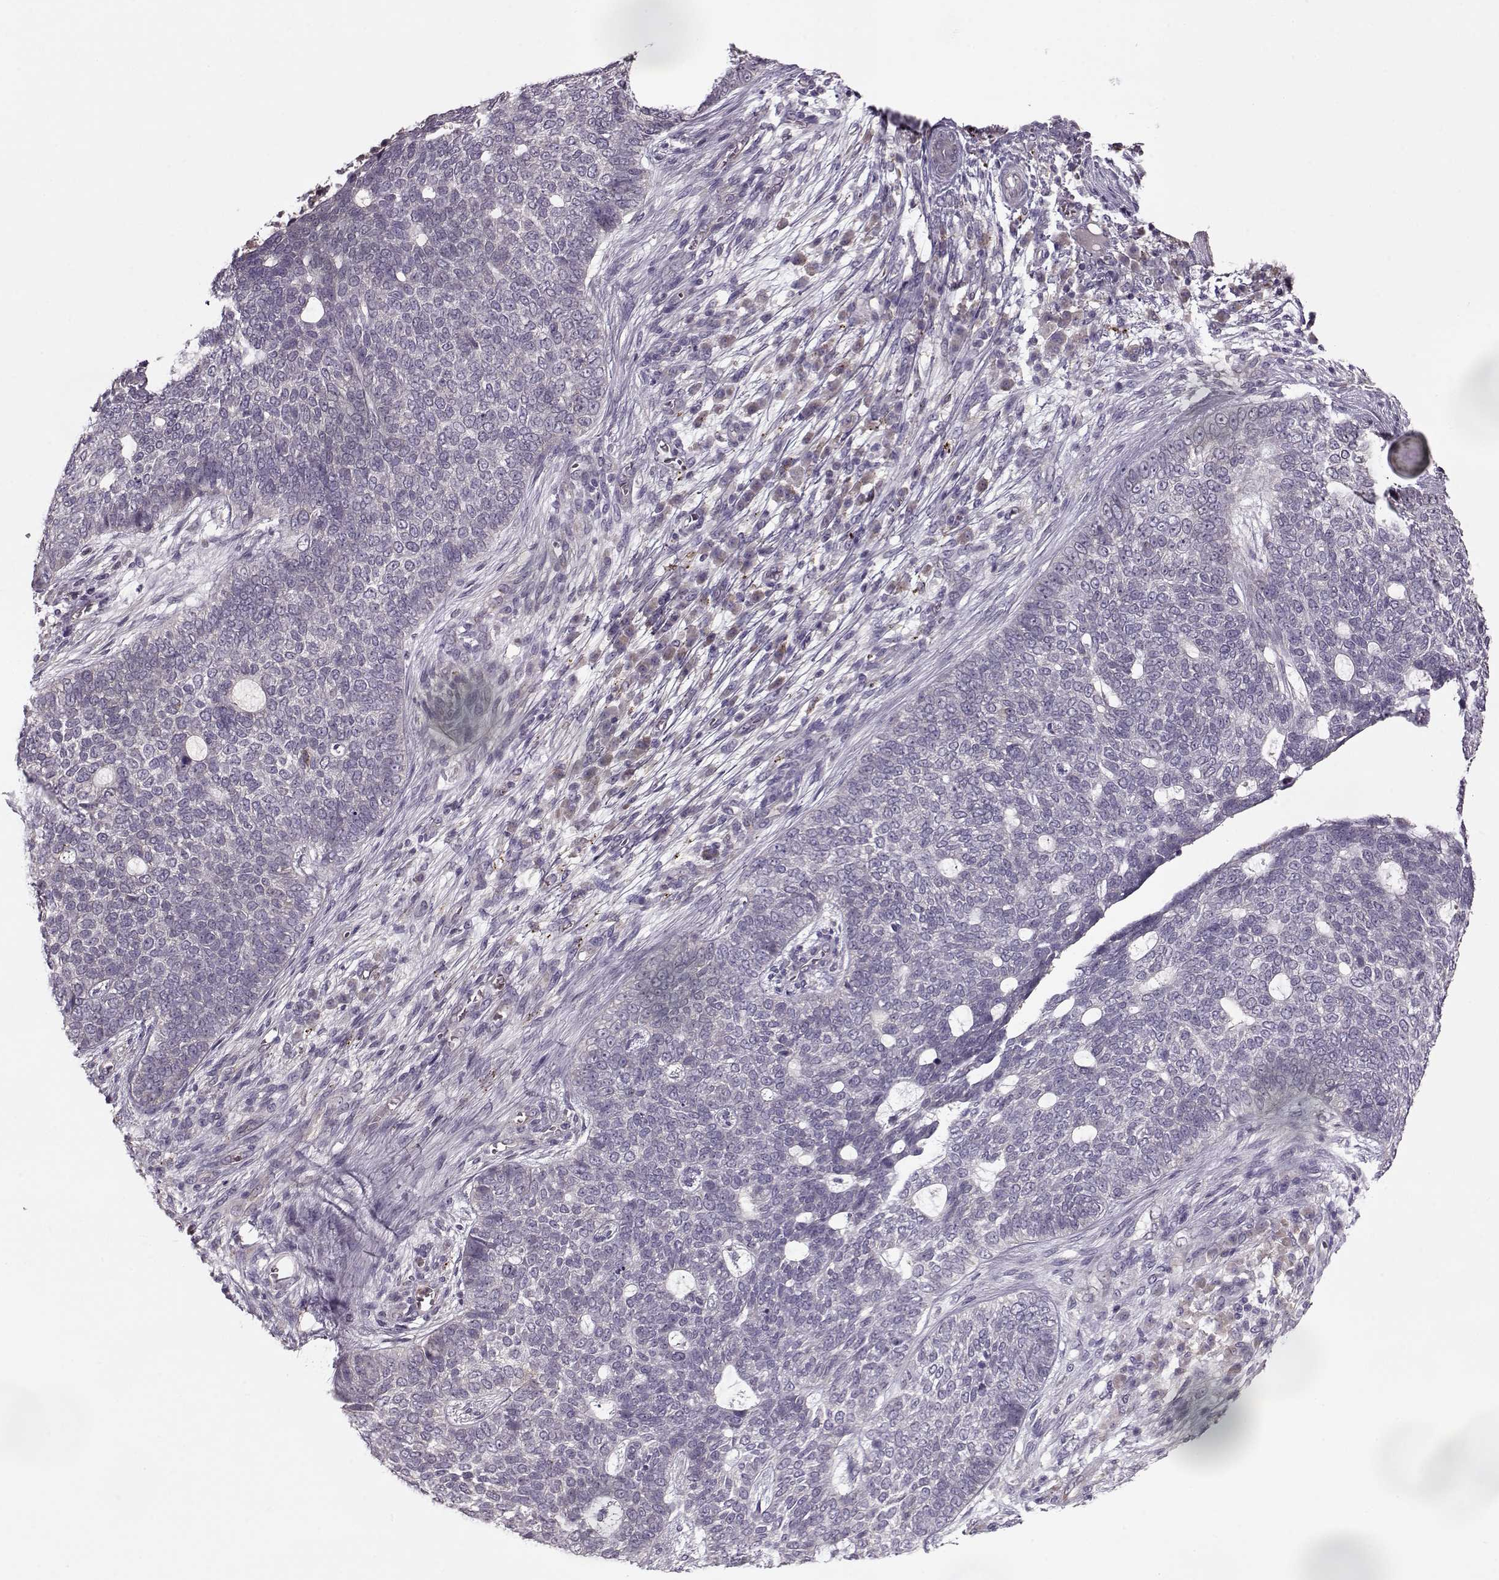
{"staining": {"intensity": "negative", "quantity": "none", "location": "none"}, "tissue": "skin cancer", "cell_type": "Tumor cells", "image_type": "cancer", "snomed": [{"axis": "morphology", "description": "Basal cell carcinoma"}, {"axis": "topography", "description": "Skin"}], "caption": "Skin basal cell carcinoma was stained to show a protein in brown. There is no significant positivity in tumor cells.", "gene": "ACOT11", "patient": {"sex": "female", "age": 69}}